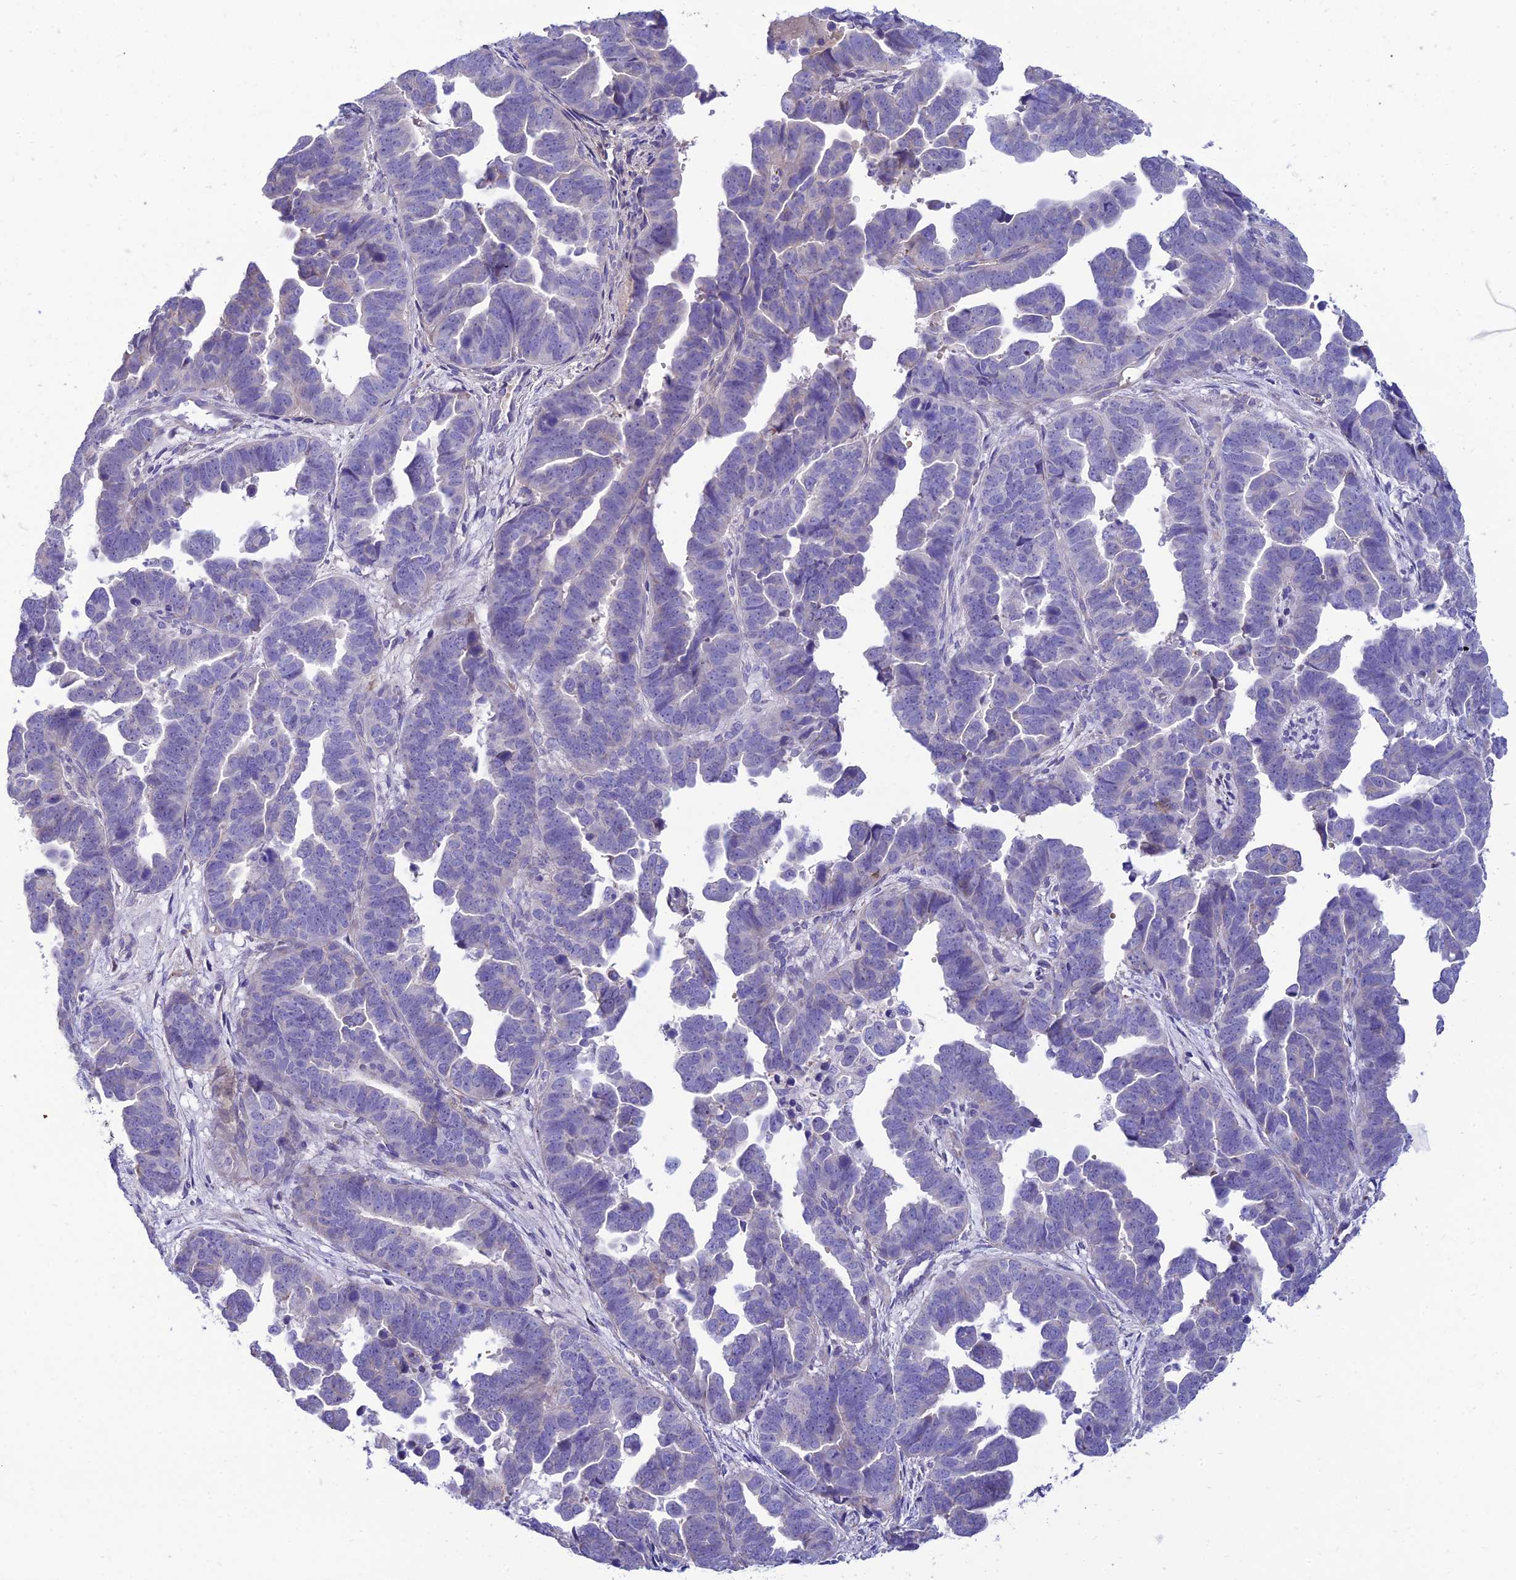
{"staining": {"intensity": "negative", "quantity": "none", "location": "none"}, "tissue": "endometrial cancer", "cell_type": "Tumor cells", "image_type": "cancer", "snomed": [{"axis": "morphology", "description": "Adenocarcinoma, NOS"}, {"axis": "topography", "description": "Endometrium"}], "caption": "There is no significant positivity in tumor cells of endometrial cancer (adenocarcinoma). The staining was performed using DAB to visualize the protein expression in brown, while the nuclei were stained in blue with hematoxylin (Magnification: 20x).", "gene": "CCDC157", "patient": {"sex": "female", "age": 75}}